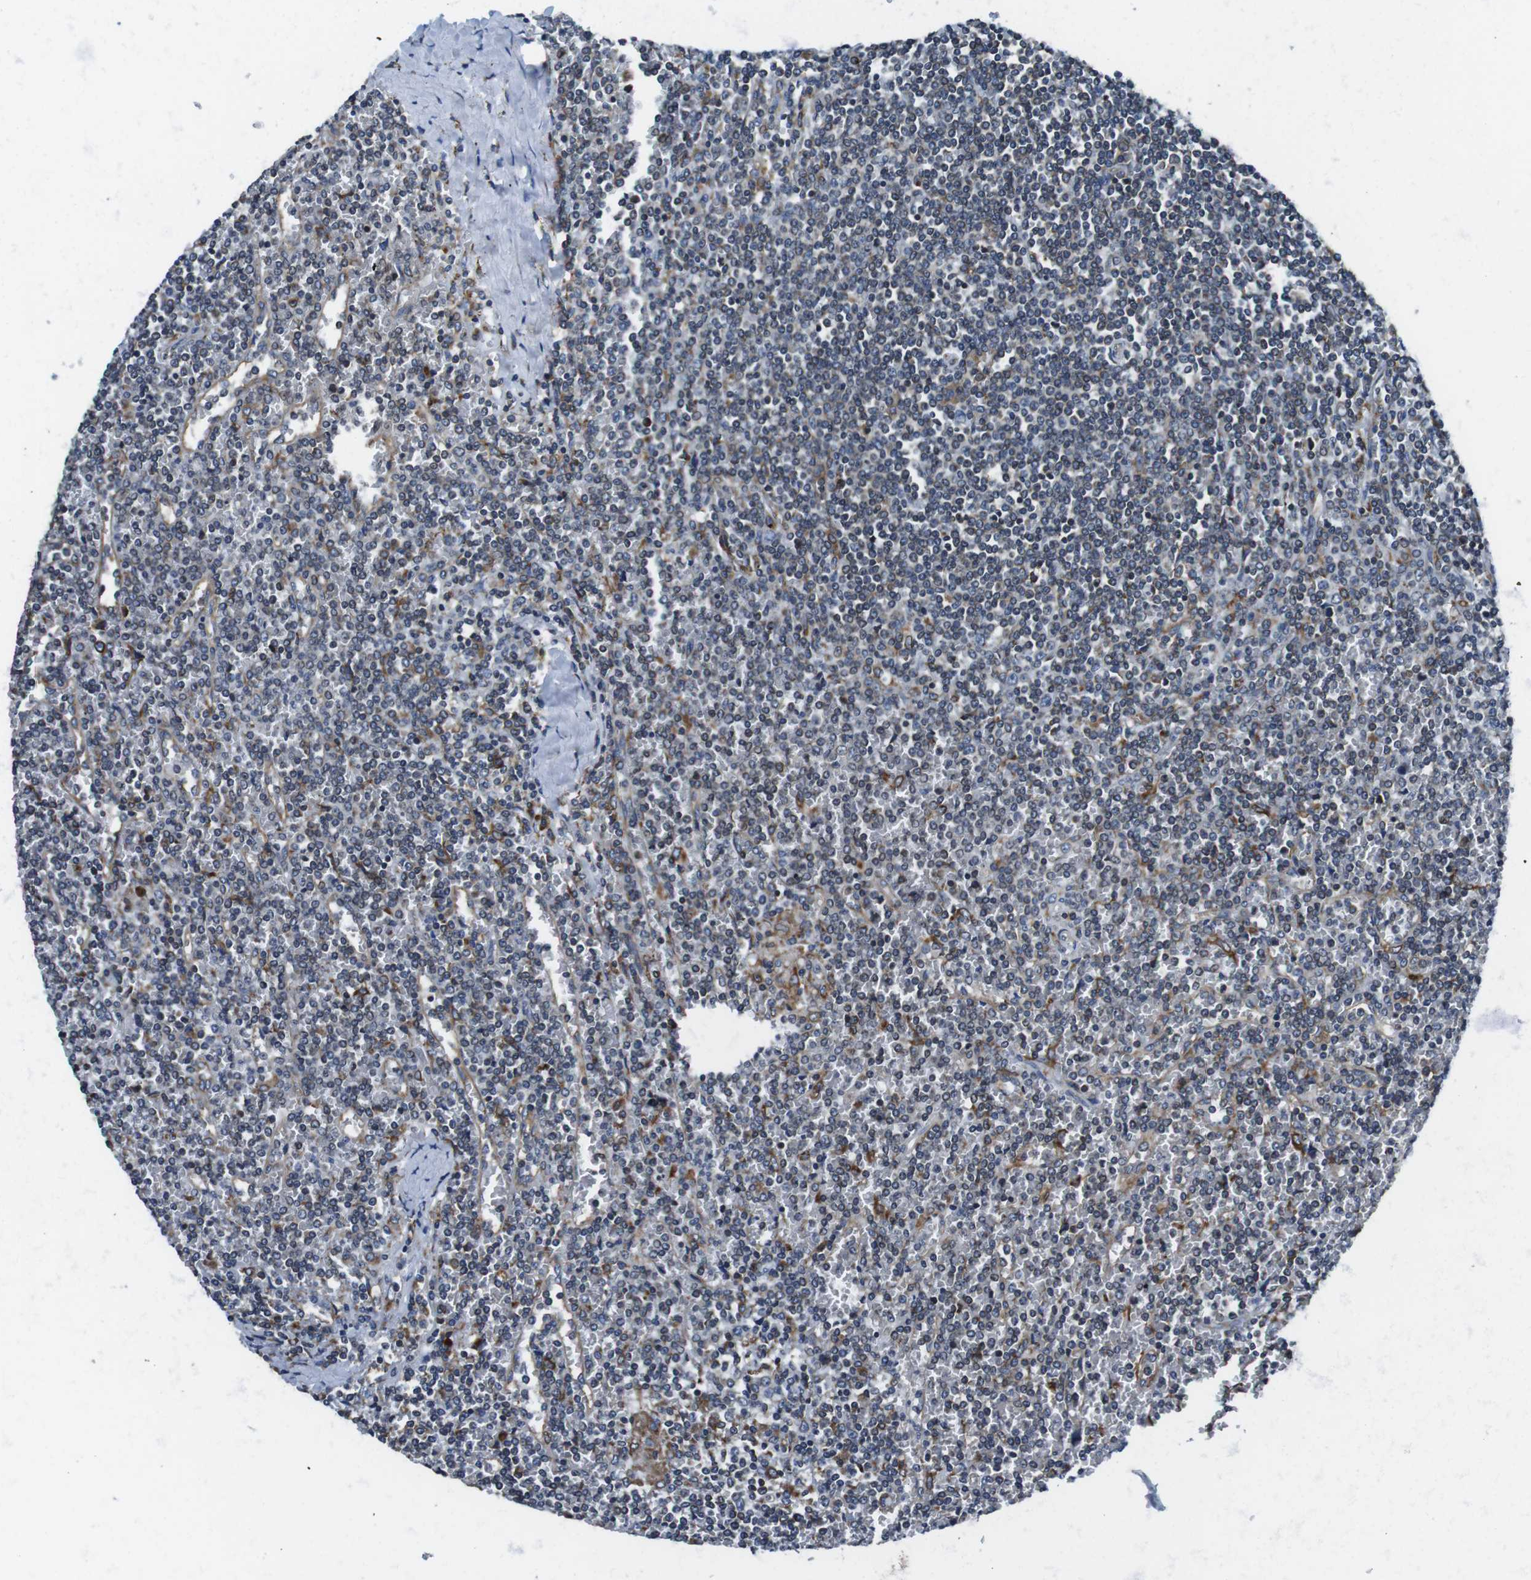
{"staining": {"intensity": "weak", "quantity": "<25%", "location": "cytoplasmic/membranous"}, "tissue": "lymphoma", "cell_type": "Tumor cells", "image_type": "cancer", "snomed": [{"axis": "morphology", "description": "Malignant lymphoma, non-Hodgkin's type, Low grade"}, {"axis": "topography", "description": "Spleen"}], "caption": "High power microscopy histopathology image of an immunohistochemistry (IHC) histopathology image of lymphoma, revealing no significant staining in tumor cells.", "gene": "UGGT1", "patient": {"sex": "female", "age": 19}}